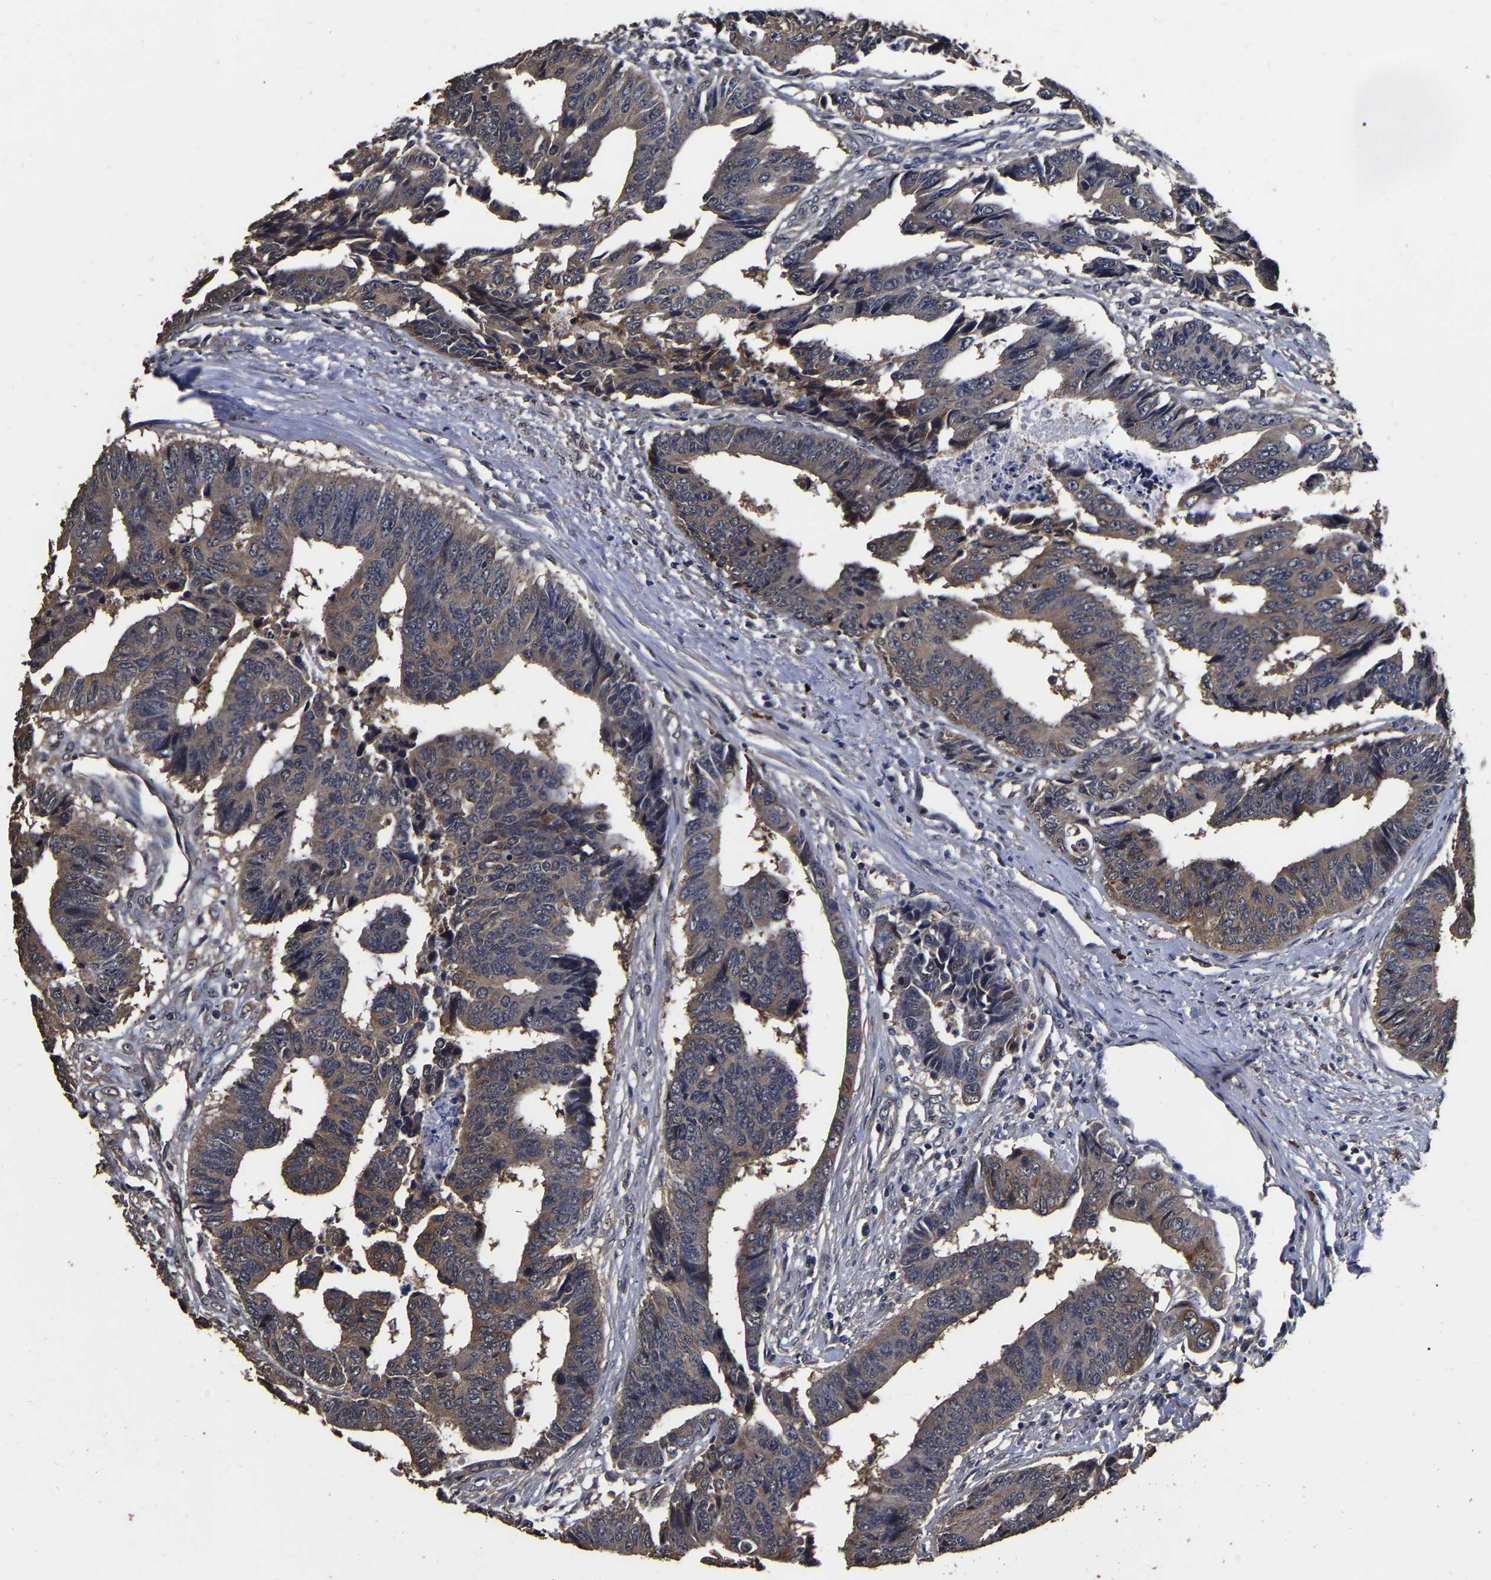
{"staining": {"intensity": "moderate", "quantity": ">75%", "location": "cytoplasmic/membranous"}, "tissue": "colorectal cancer", "cell_type": "Tumor cells", "image_type": "cancer", "snomed": [{"axis": "morphology", "description": "Adenocarcinoma, NOS"}, {"axis": "topography", "description": "Rectum"}], "caption": "Colorectal cancer (adenocarcinoma) stained with DAB IHC exhibits medium levels of moderate cytoplasmic/membranous staining in about >75% of tumor cells. Nuclei are stained in blue.", "gene": "STK32C", "patient": {"sex": "male", "age": 84}}